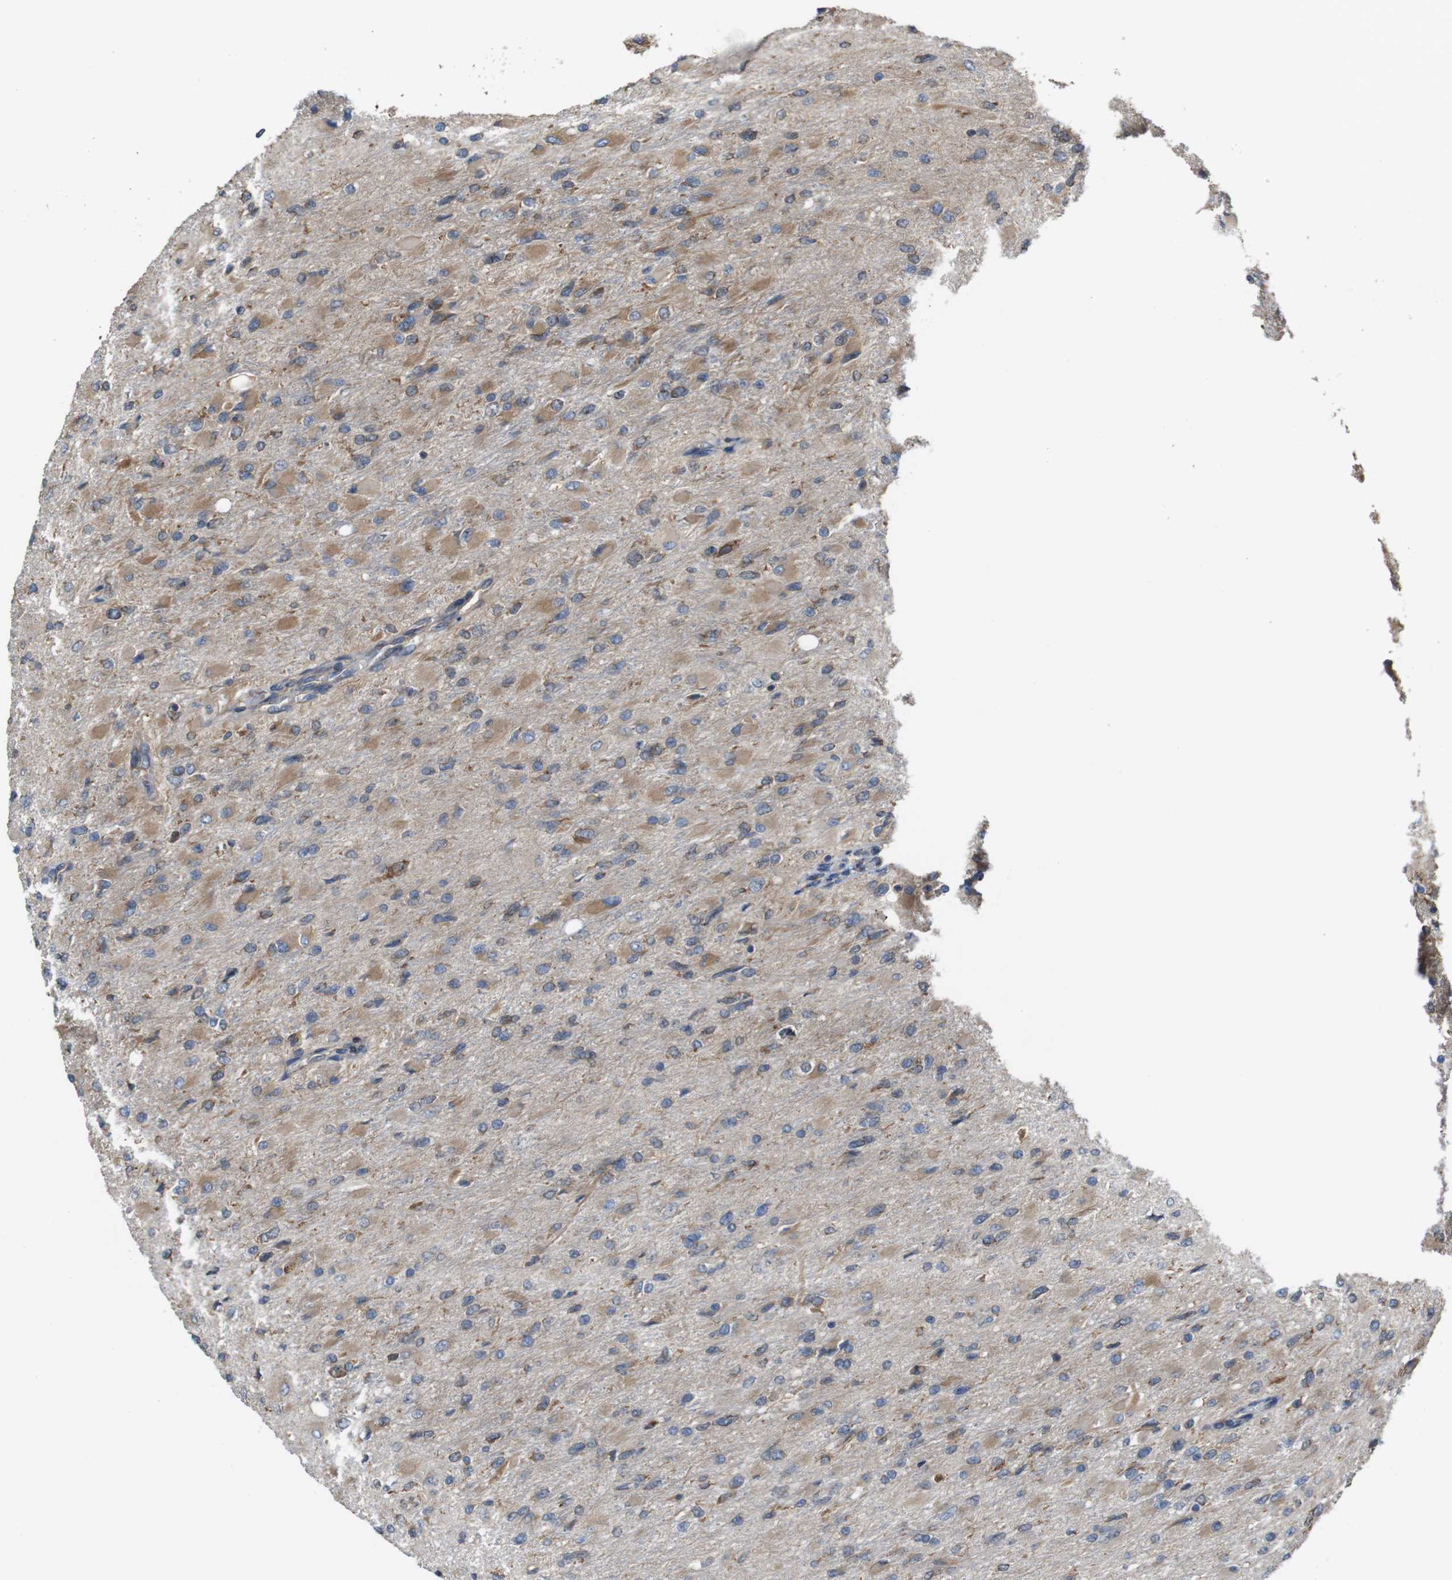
{"staining": {"intensity": "weak", "quantity": ">75%", "location": "cytoplasmic/membranous"}, "tissue": "glioma", "cell_type": "Tumor cells", "image_type": "cancer", "snomed": [{"axis": "morphology", "description": "Glioma, malignant, High grade"}, {"axis": "topography", "description": "Cerebral cortex"}], "caption": "Malignant glioma (high-grade) stained with IHC reveals weak cytoplasmic/membranous staining in about >75% of tumor cells. (DAB (3,3'-diaminobenzidine) IHC, brown staining for protein, blue staining for nuclei).", "gene": "UGGT1", "patient": {"sex": "female", "age": 36}}